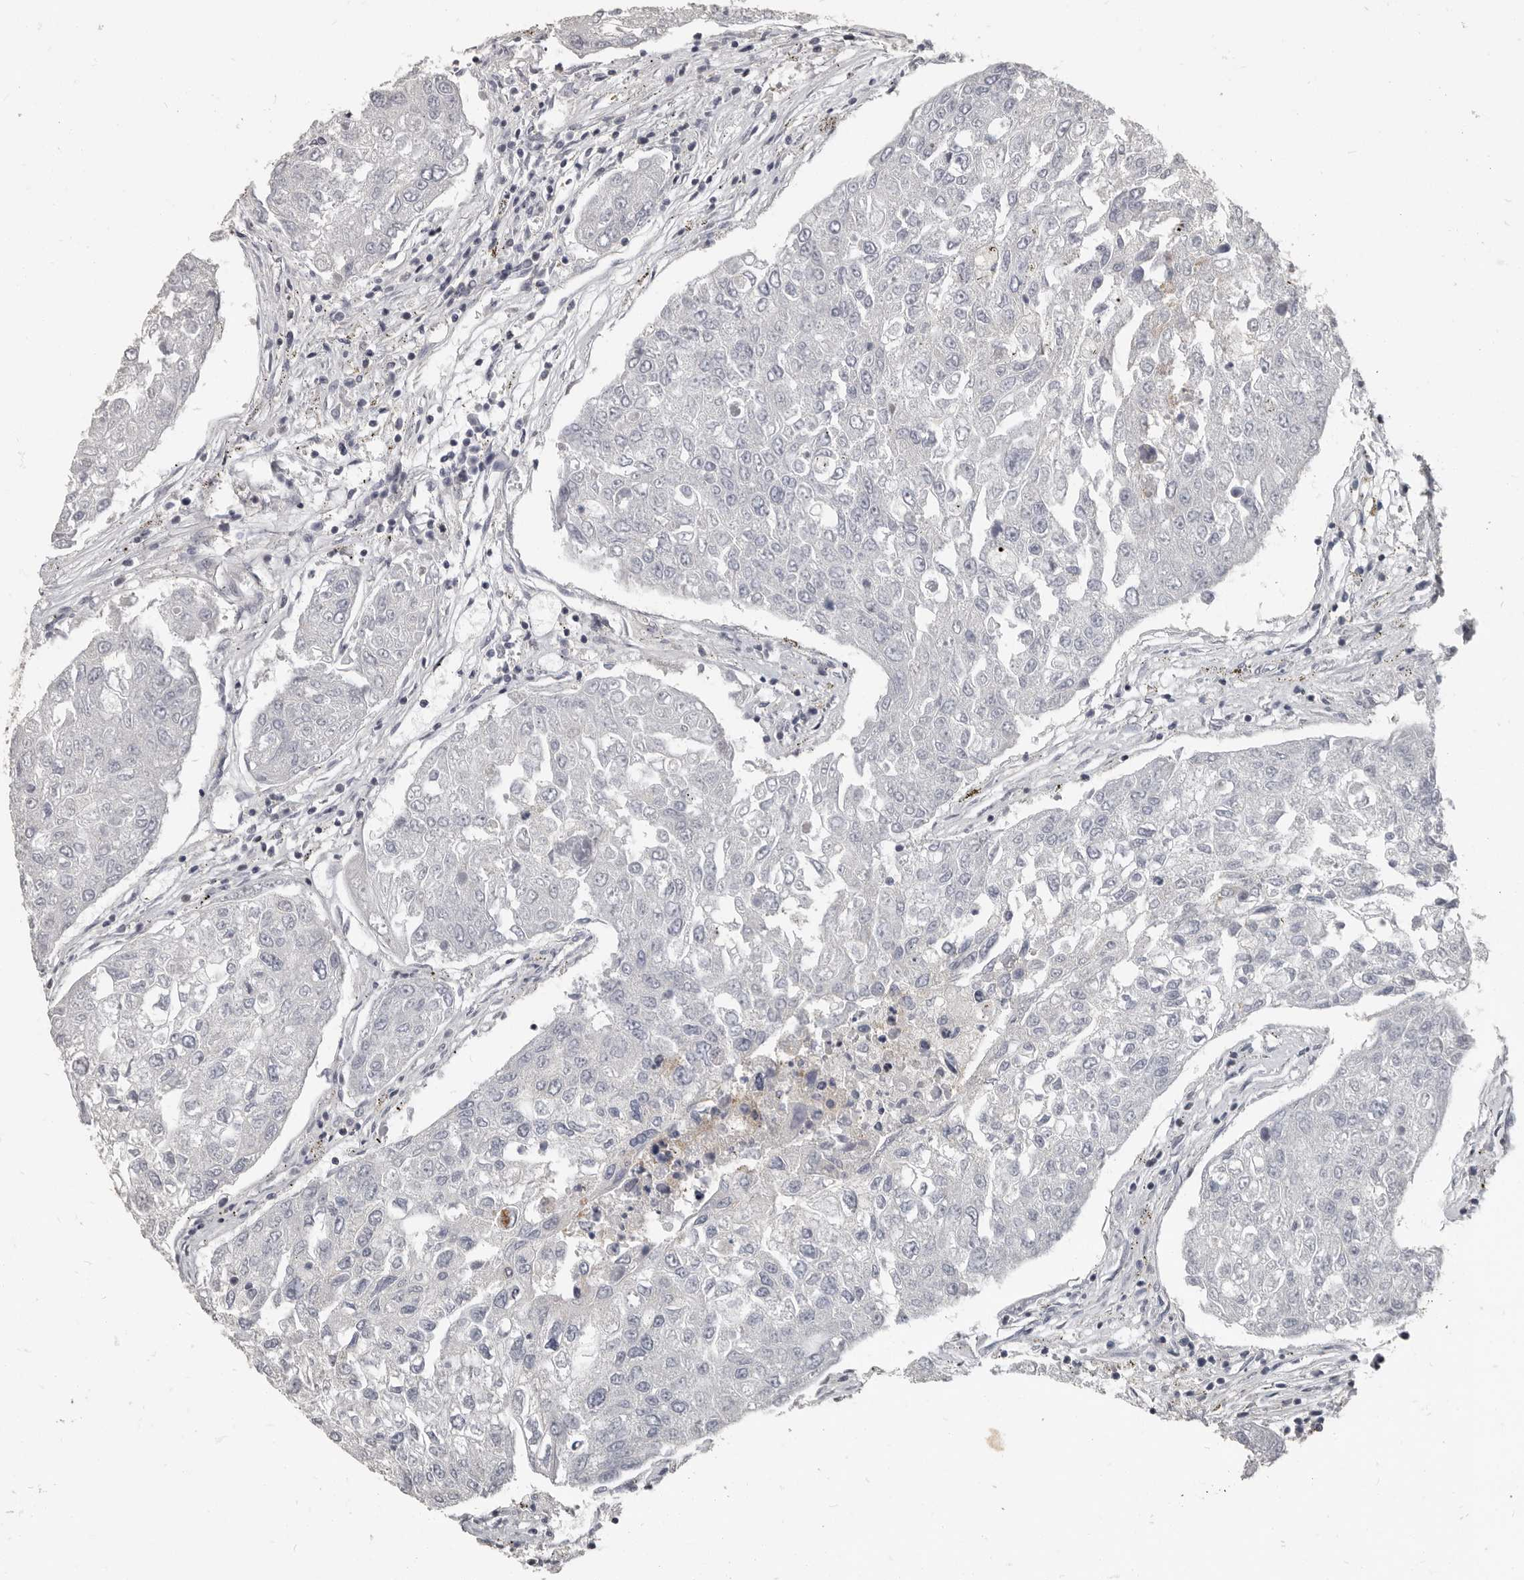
{"staining": {"intensity": "negative", "quantity": "none", "location": "none"}, "tissue": "urothelial cancer", "cell_type": "Tumor cells", "image_type": "cancer", "snomed": [{"axis": "morphology", "description": "Urothelial carcinoma, High grade"}, {"axis": "topography", "description": "Lymph node"}, {"axis": "topography", "description": "Urinary bladder"}], "caption": "DAB (3,3'-diaminobenzidine) immunohistochemical staining of human high-grade urothelial carcinoma reveals no significant positivity in tumor cells.", "gene": "CA6", "patient": {"sex": "male", "age": 51}}